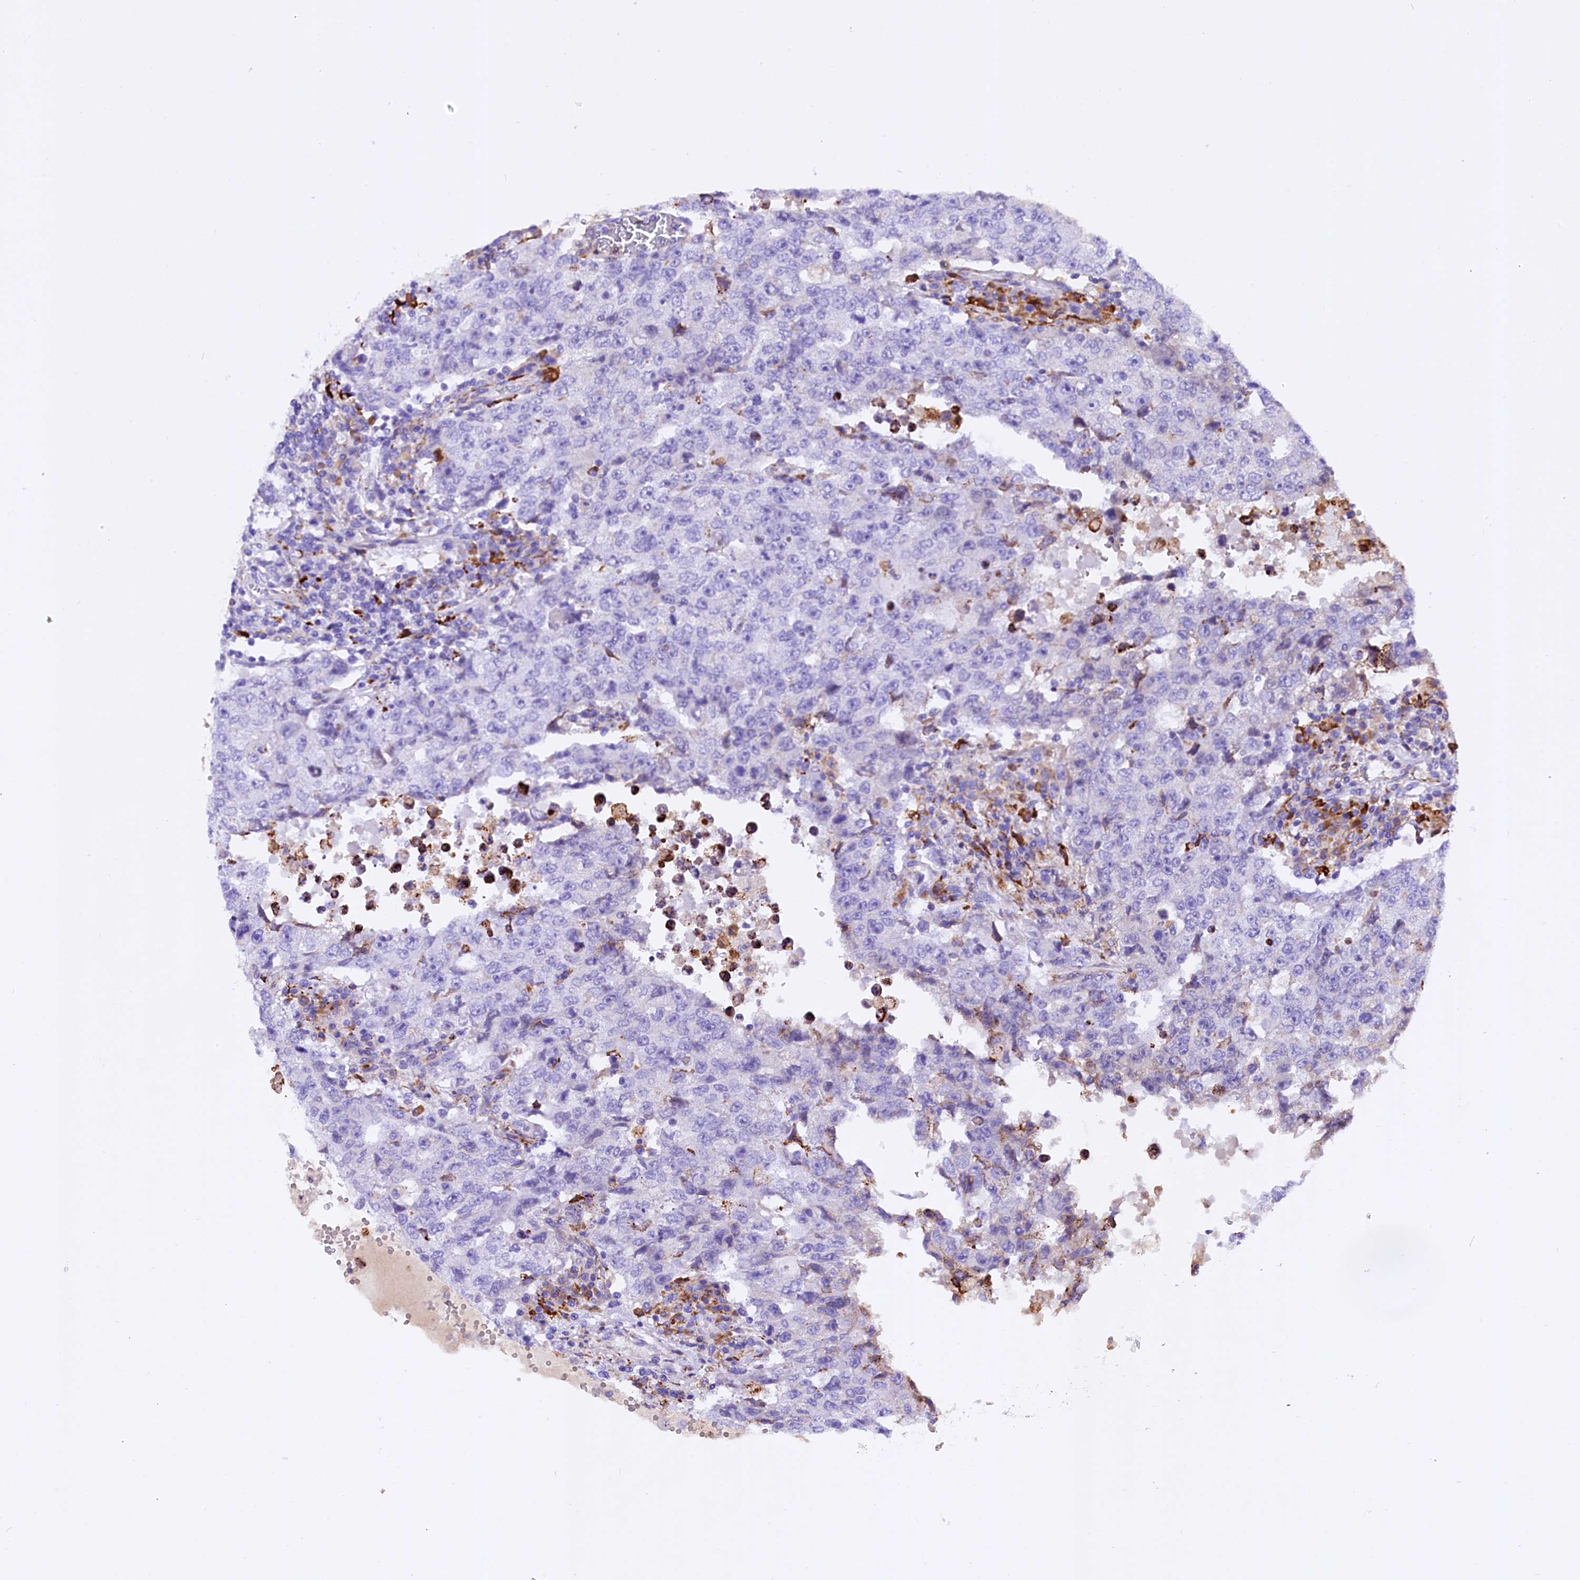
{"staining": {"intensity": "negative", "quantity": "none", "location": "none"}, "tissue": "testis cancer", "cell_type": "Tumor cells", "image_type": "cancer", "snomed": [{"axis": "morphology", "description": "Carcinoma, Embryonal, NOS"}, {"axis": "topography", "description": "Testis"}], "caption": "A photomicrograph of testis cancer (embryonal carcinoma) stained for a protein reveals no brown staining in tumor cells.", "gene": "CMTR2", "patient": {"sex": "male", "age": 26}}